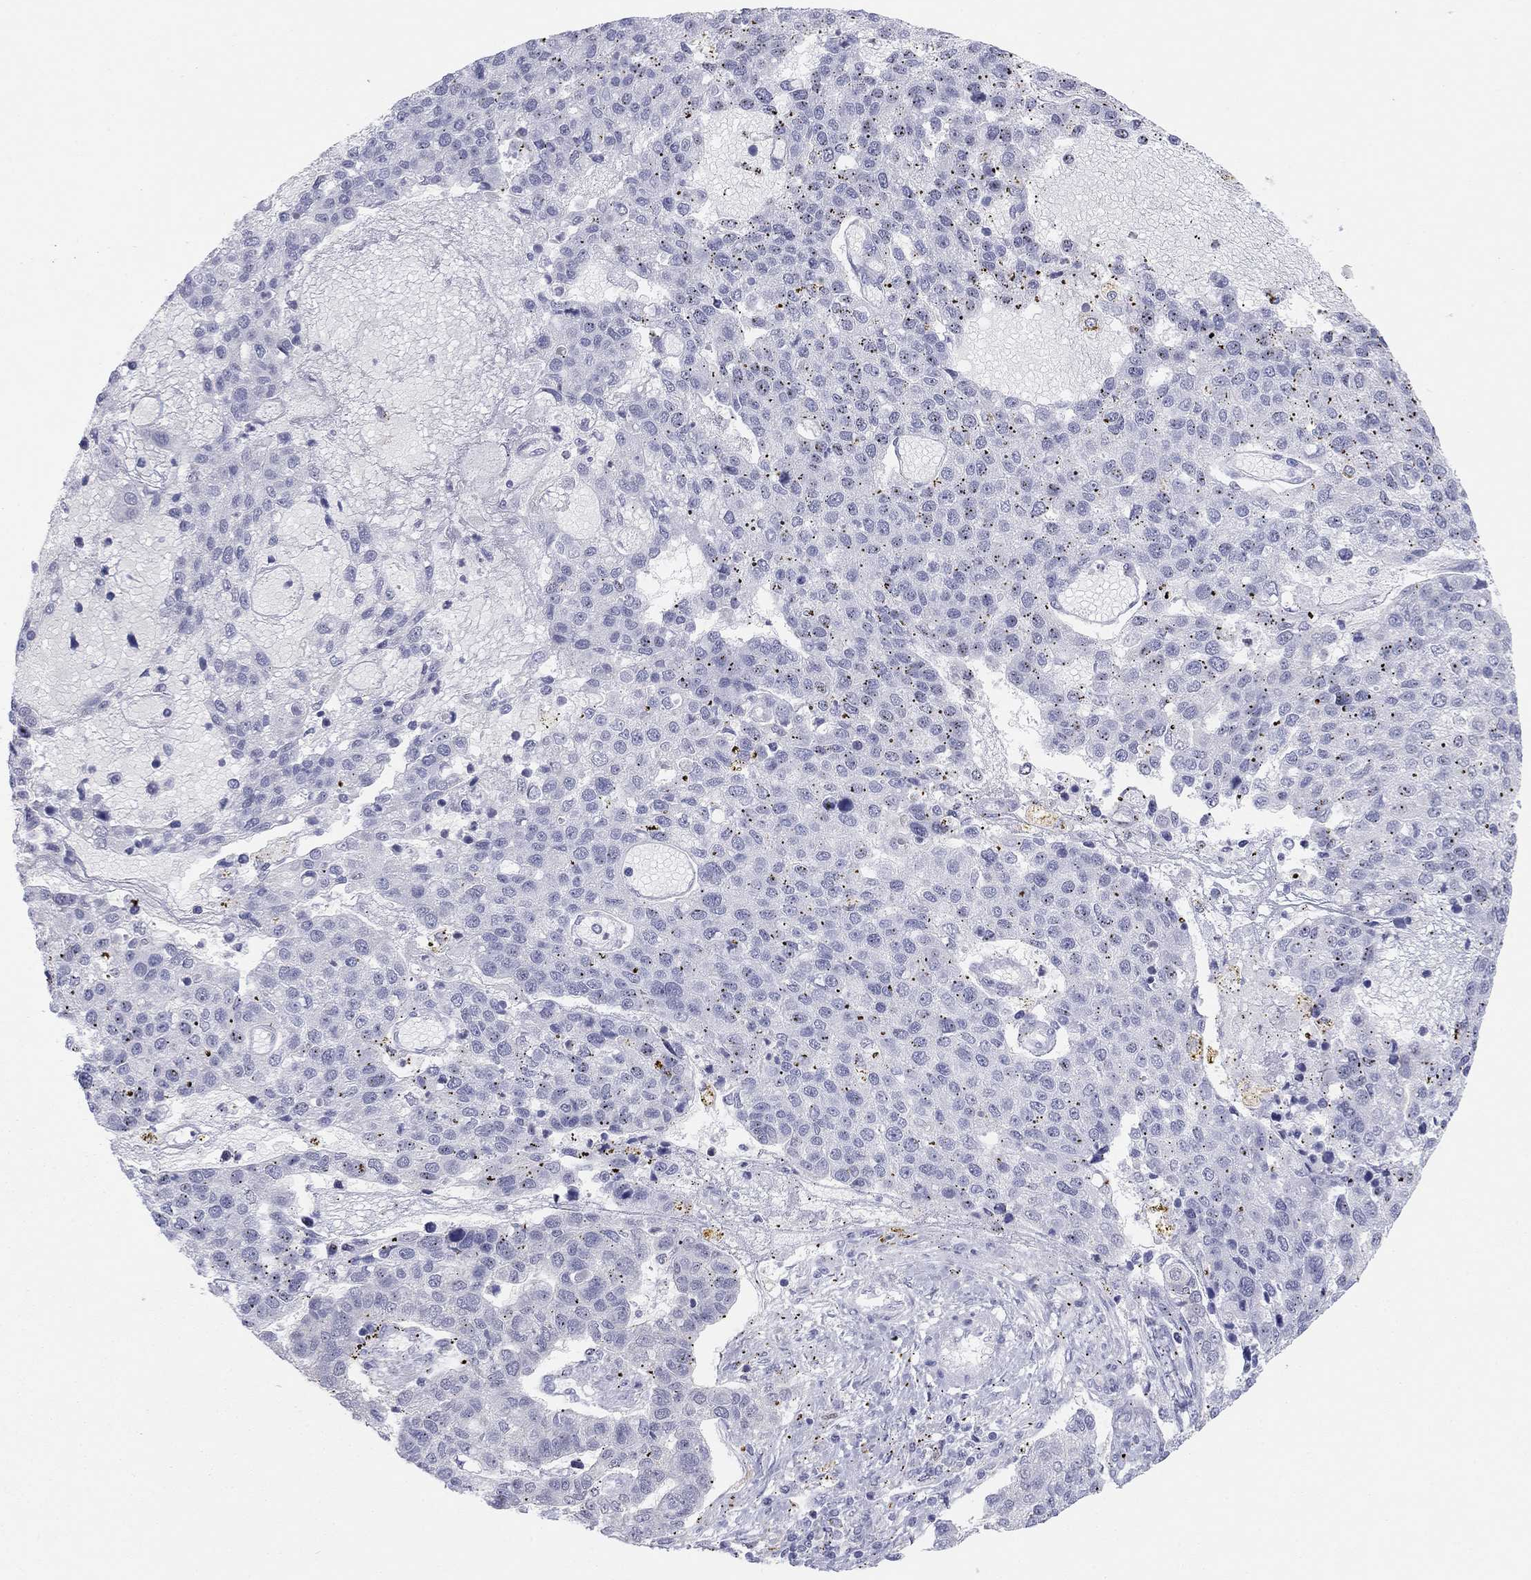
{"staining": {"intensity": "negative", "quantity": "none", "location": "none"}, "tissue": "pancreatic cancer", "cell_type": "Tumor cells", "image_type": "cancer", "snomed": [{"axis": "morphology", "description": "Adenocarcinoma, NOS"}, {"axis": "topography", "description": "Pancreas"}], "caption": "Immunohistochemistry (IHC) micrograph of pancreatic cancer stained for a protein (brown), which reveals no staining in tumor cells.", "gene": "PDXK", "patient": {"sex": "female", "age": 61}}